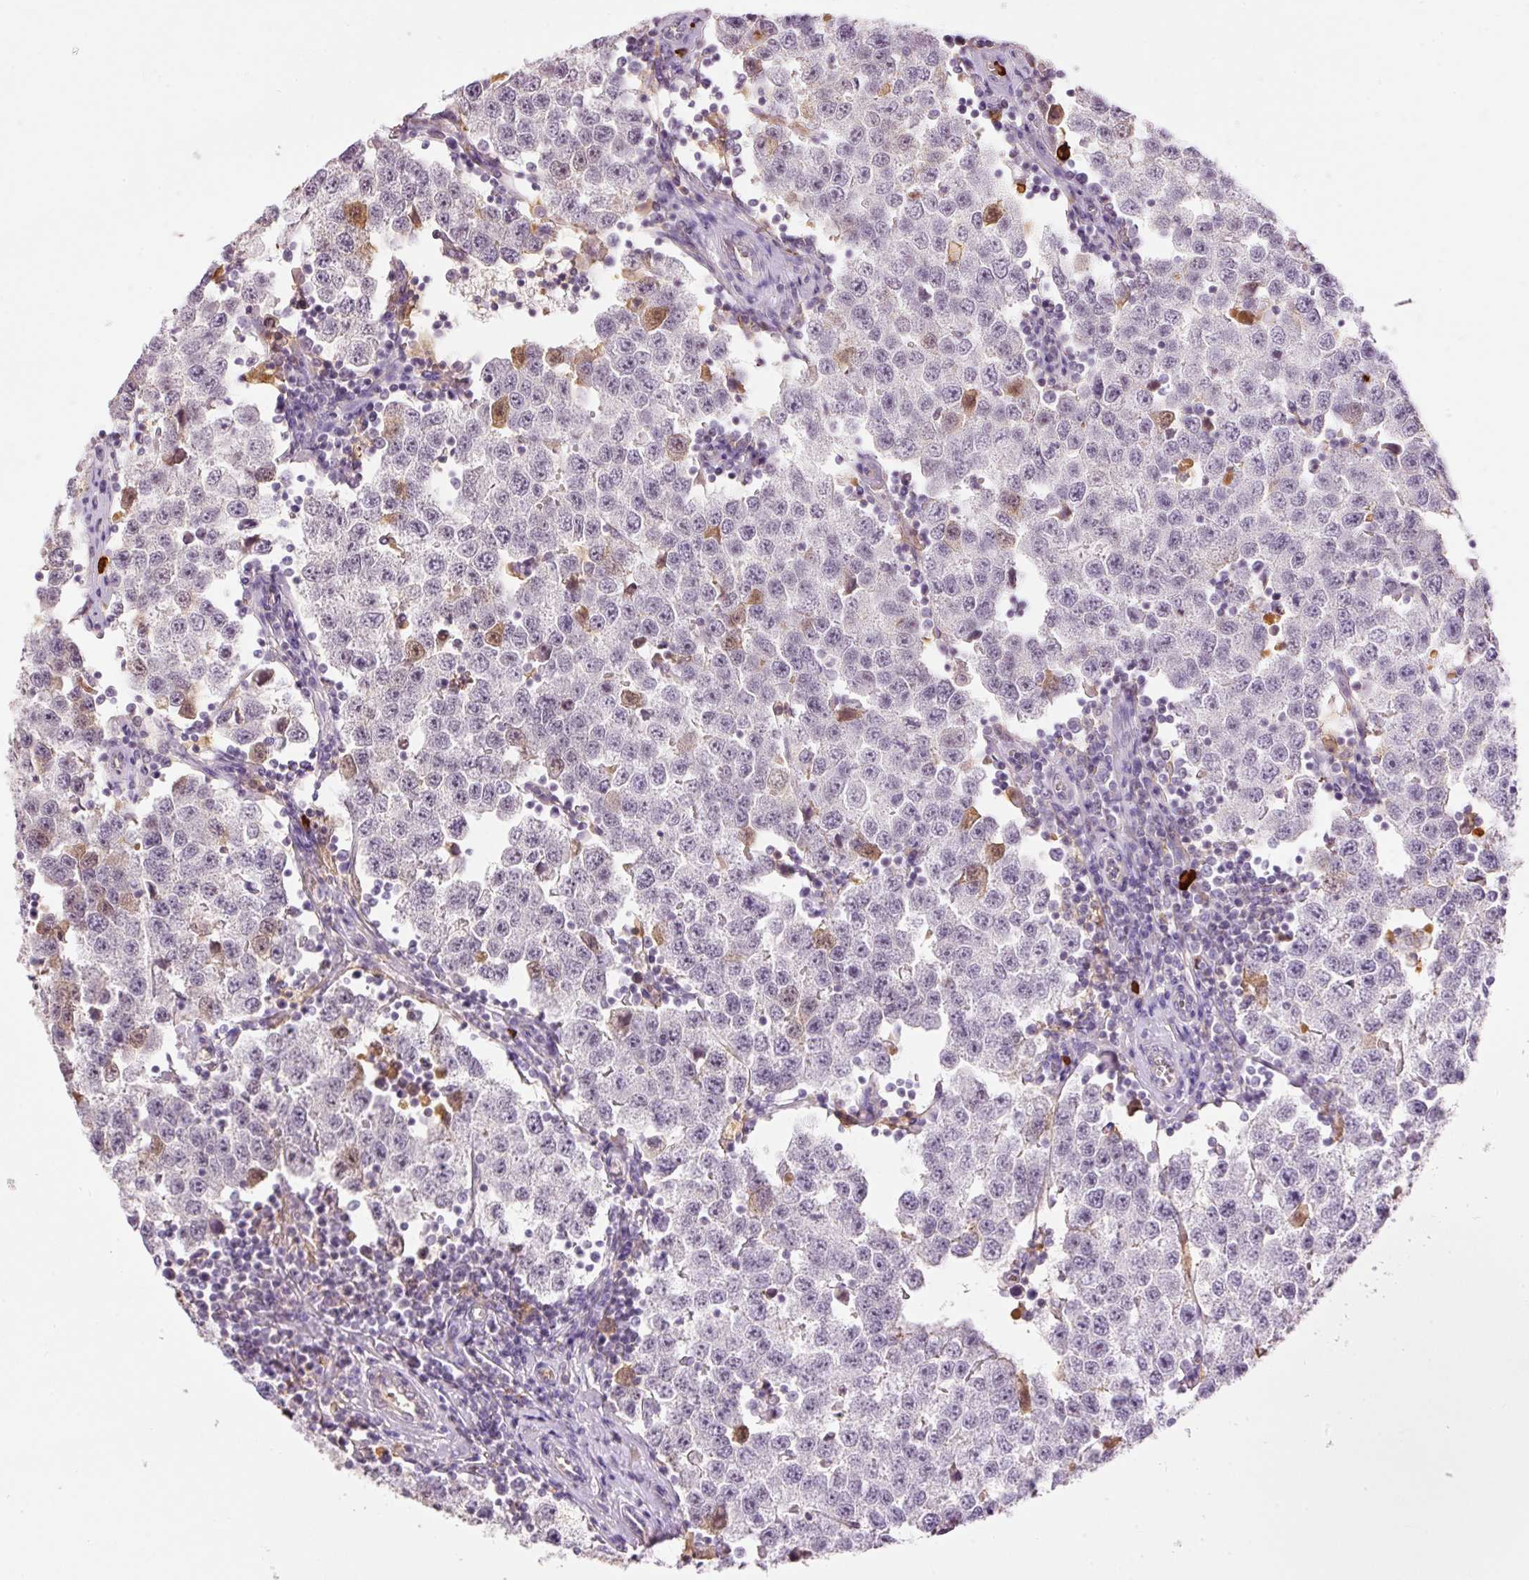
{"staining": {"intensity": "moderate", "quantity": "<25%", "location": "cytoplasmic/membranous,nuclear"}, "tissue": "testis cancer", "cell_type": "Tumor cells", "image_type": "cancer", "snomed": [{"axis": "morphology", "description": "Seminoma, NOS"}, {"axis": "topography", "description": "Testis"}], "caption": "High-magnification brightfield microscopy of testis cancer stained with DAB (3,3'-diaminobenzidine) (brown) and counterstained with hematoxylin (blue). tumor cells exhibit moderate cytoplasmic/membranous and nuclear expression is identified in about<25% of cells. Using DAB (3,3'-diaminobenzidine) (brown) and hematoxylin (blue) stains, captured at high magnification using brightfield microscopy.", "gene": "PRPF38B", "patient": {"sex": "male", "age": 34}}